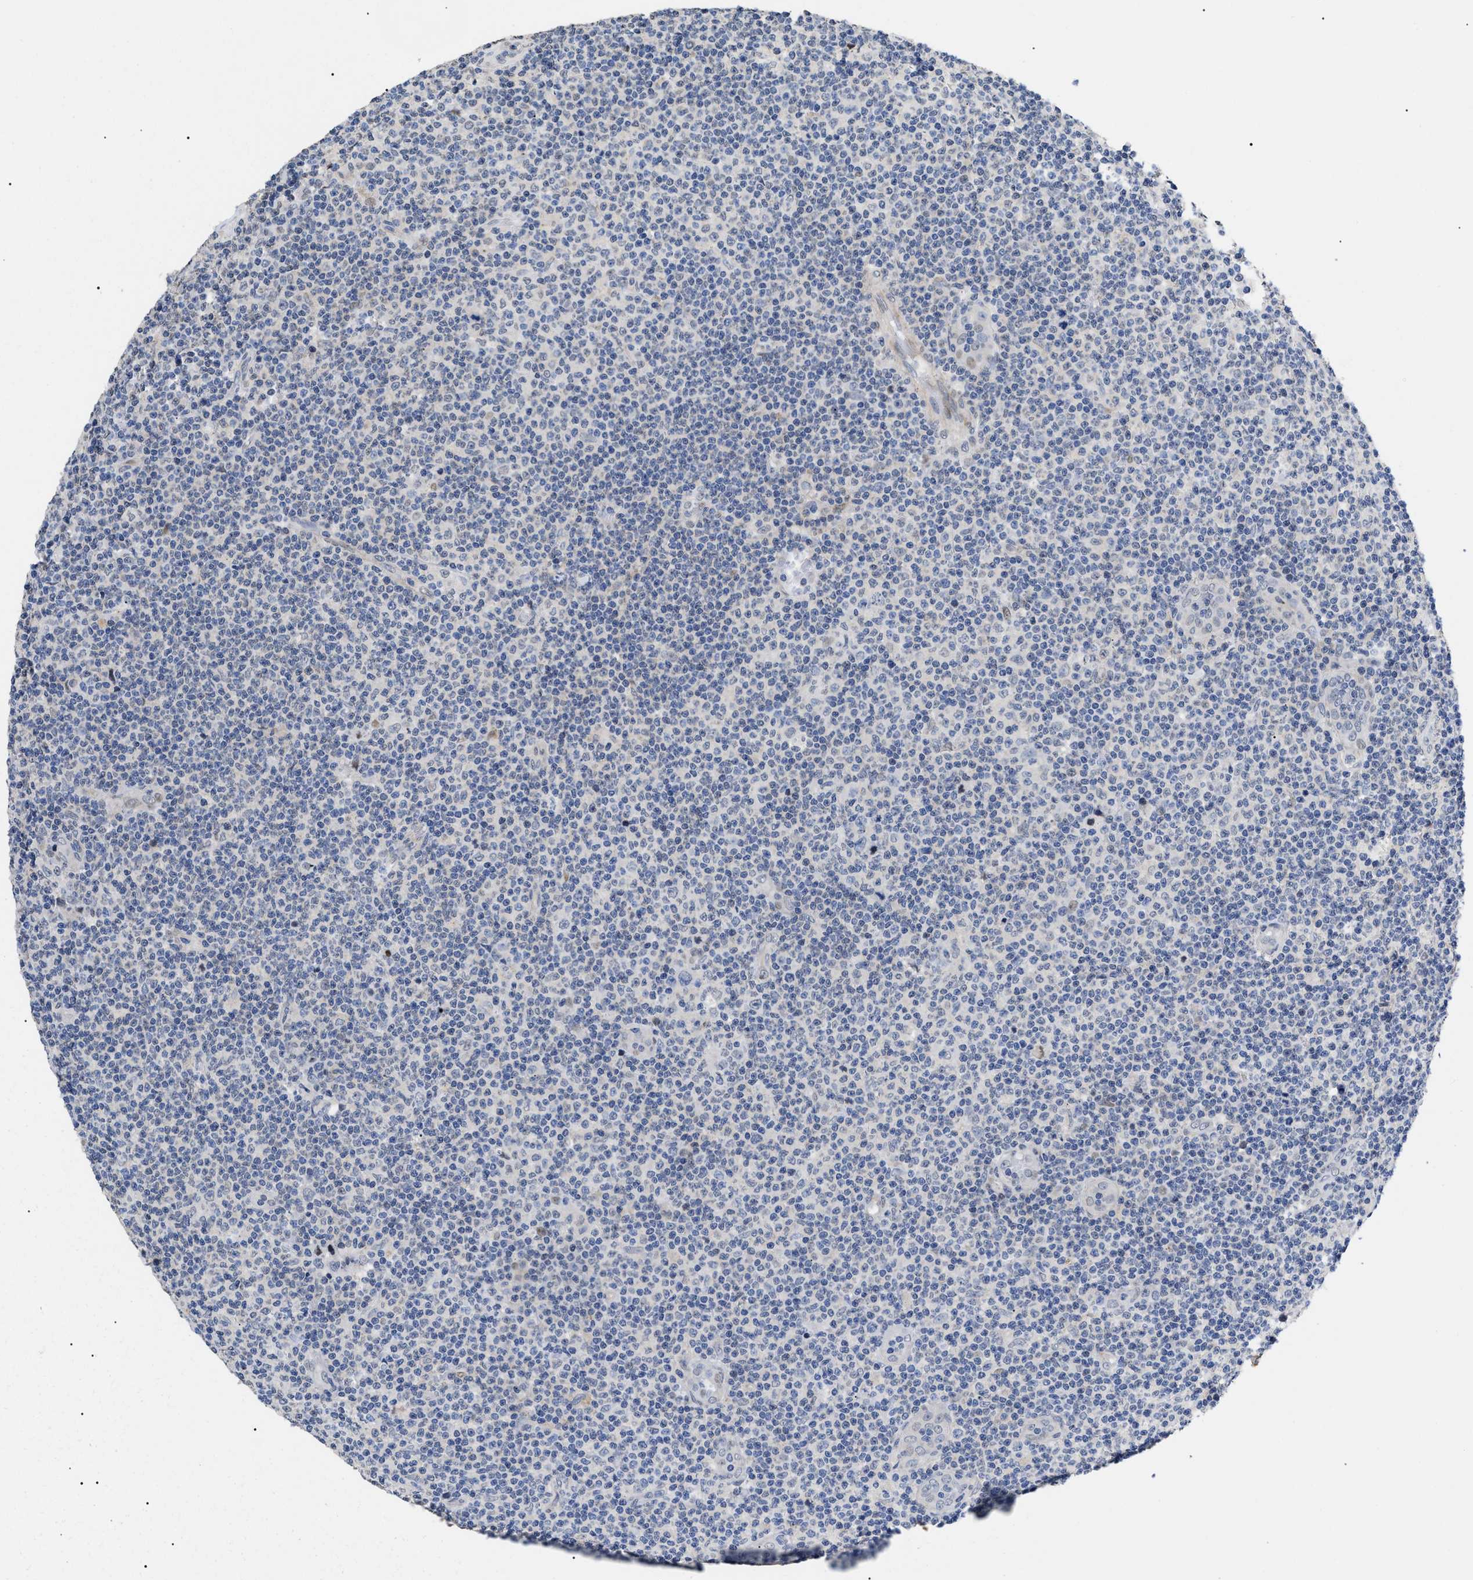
{"staining": {"intensity": "negative", "quantity": "none", "location": "none"}, "tissue": "lymphoma", "cell_type": "Tumor cells", "image_type": "cancer", "snomed": [{"axis": "morphology", "description": "Malignant lymphoma, non-Hodgkin's type, Low grade"}, {"axis": "topography", "description": "Lymph node"}], "caption": "Tumor cells are negative for protein expression in human lymphoma.", "gene": "SFXN5", "patient": {"sex": "male", "age": 83}}